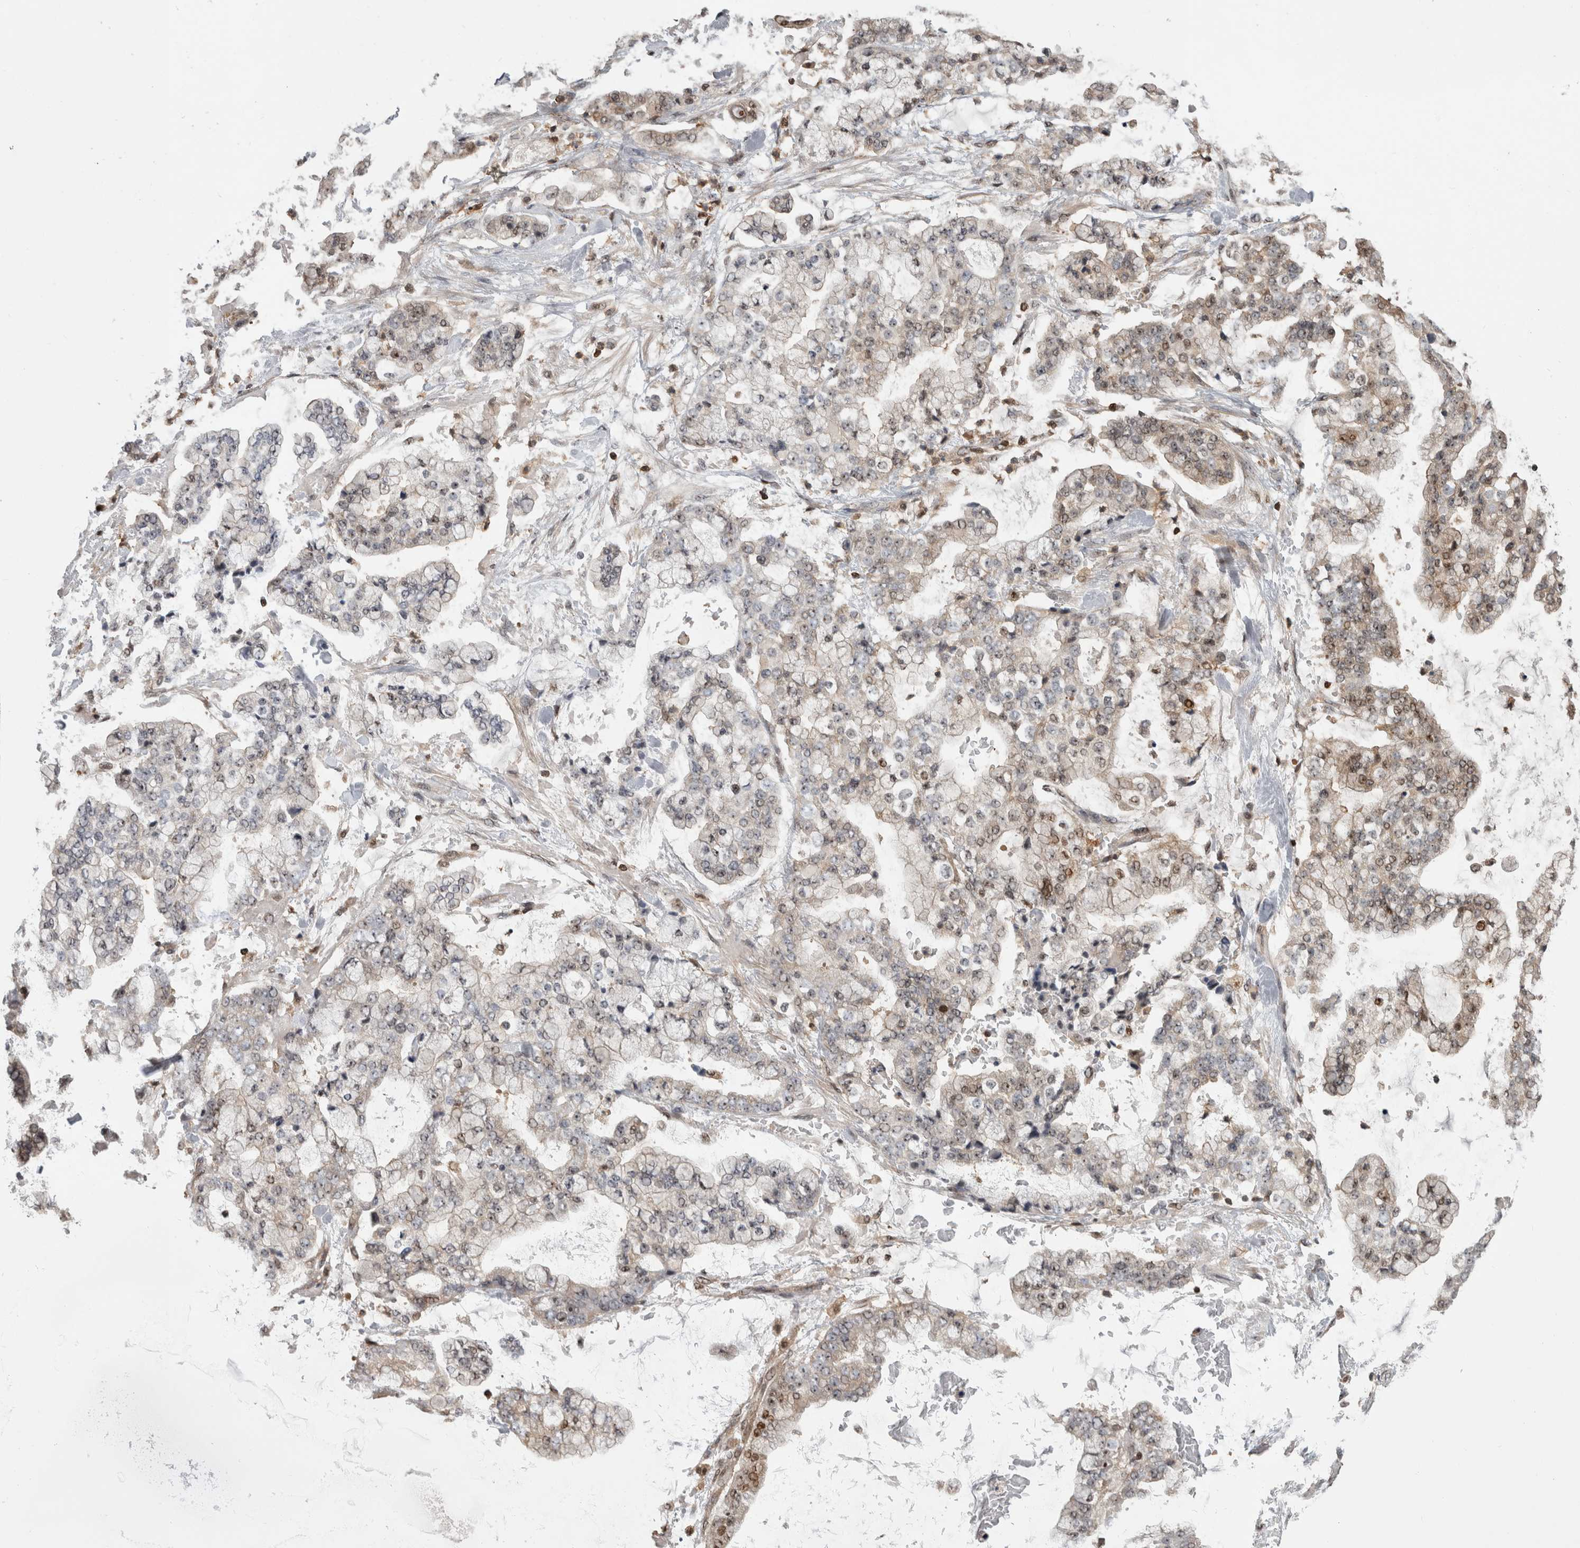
{"staining": {"intensity": "moderate", "quantity": "<25%", "location": "nuclear"}, "tissue": "stomach cancer", "cell_type": "Tumor cells", "image_type": "cancer", "snomed": [{"axis": "morphology", "description": "Normal tissue, NOS"}, {"axis": "morphology", "description": "Adenocarcinoma, NOS"}, {"axis": "topography", "description": "Stomach, upper"}, {"axis": "topography", "description": "Stomach"}], "caption": "This is an image of immunohistochemistry (IHC) staining of adenocarcinoma (stomach), which shows moderate expression in the nuclear of tumor cells.", "gene": "TDRD7", "patient": {"sex": "male", "age": 76}}